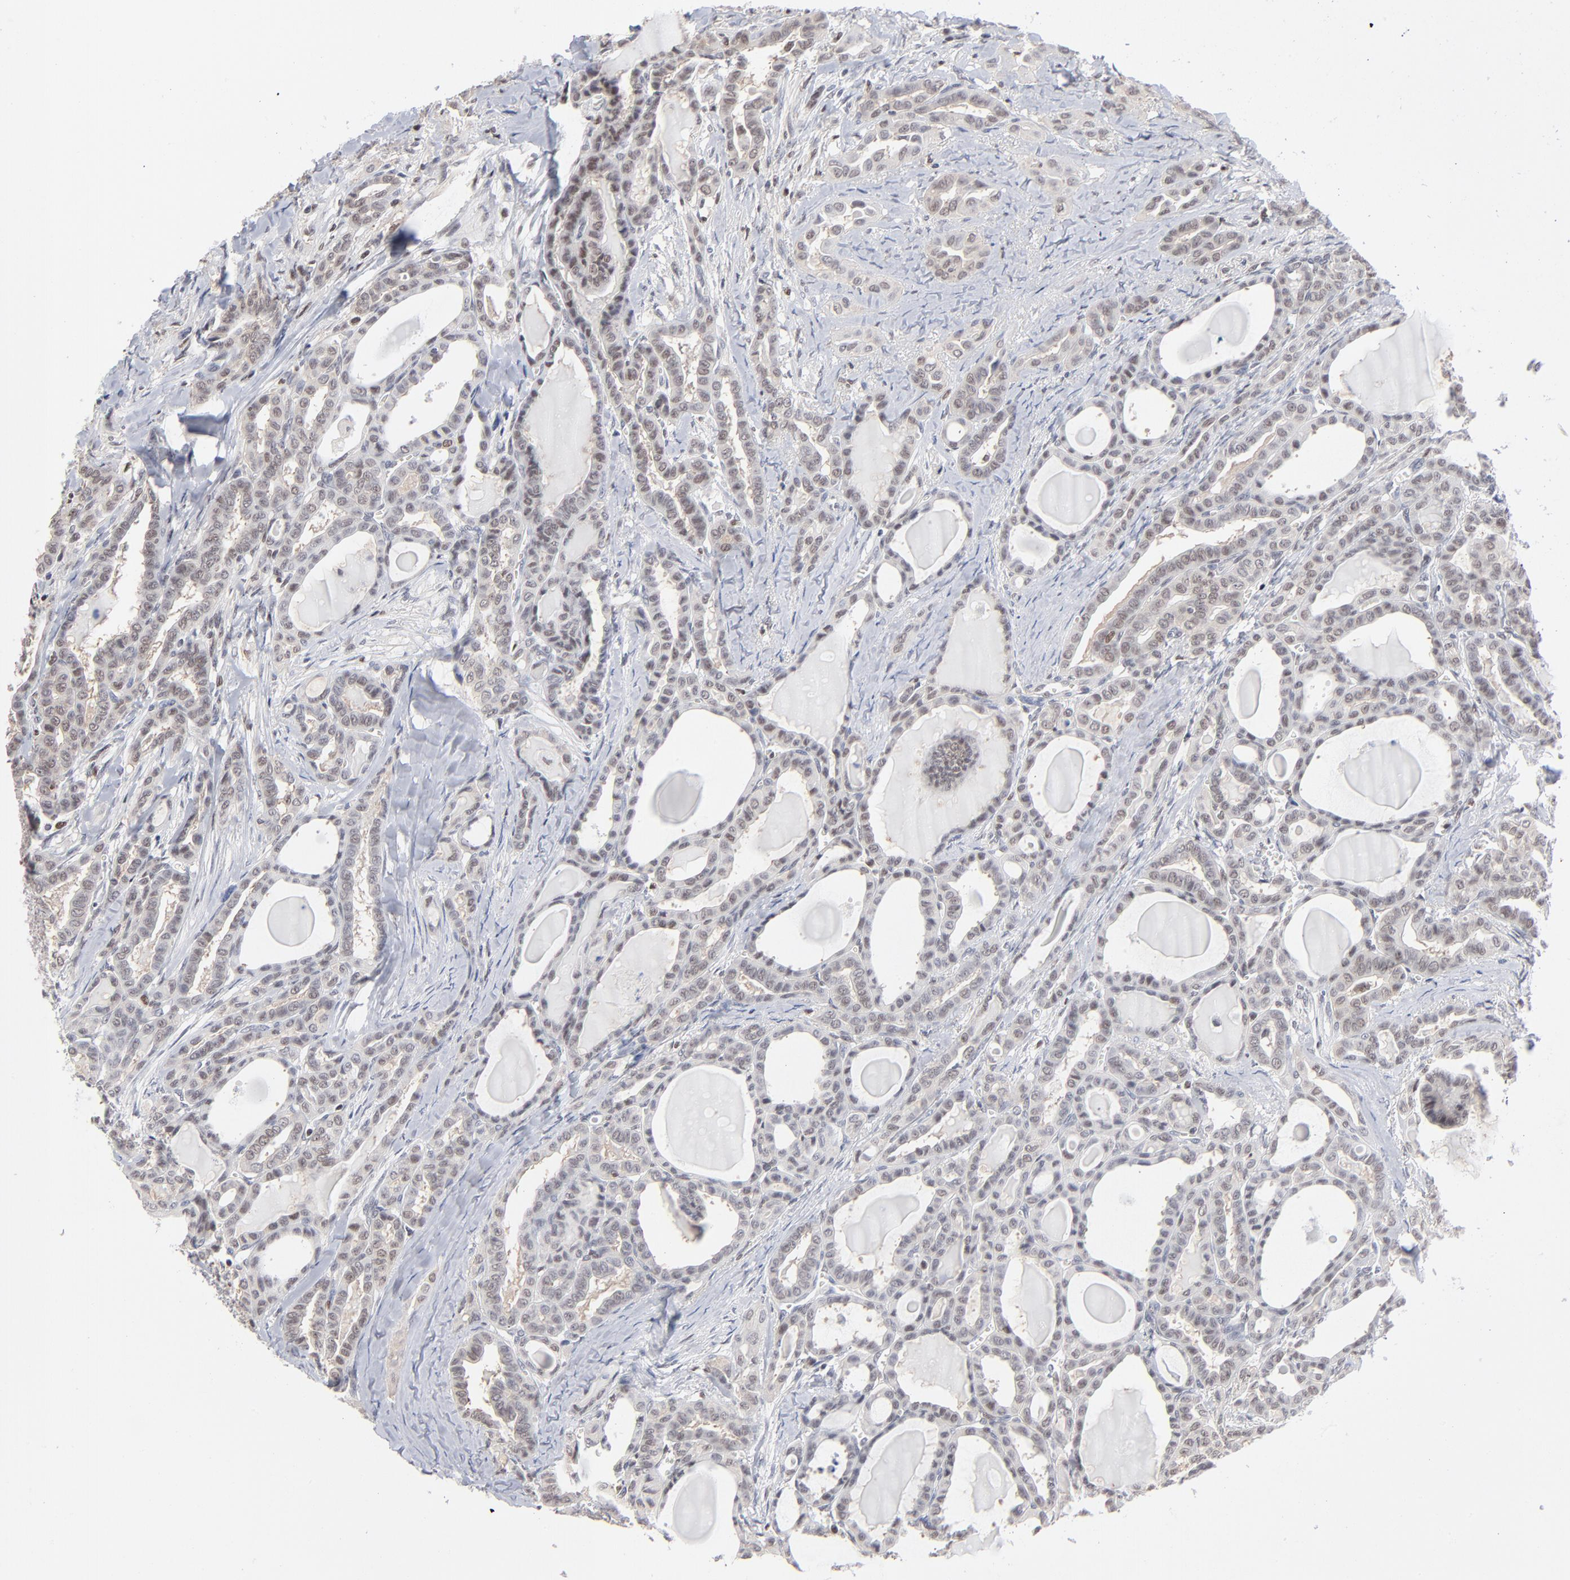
{"staining": {"intensity": "weak", "quantity": "25%-75%", "location": "nuclear"}, "tissue": "thyroid cancer", "cell_type": "Tumor cells", "image_type": "cancer", "snomed": [{"axis": "morphology", "description": "Carcinoma, NOS"}, {"axis": "topography", "description": "Thyroid gland"}], "caption": "An image showing weak nuclear staining in approximately 25%-75% of tumor cells in carcinoma (thyroid), as visualized by brown immunohistochemical staining.", "gene": "MAX", "patient": {"sex": "female", "age": 91}}